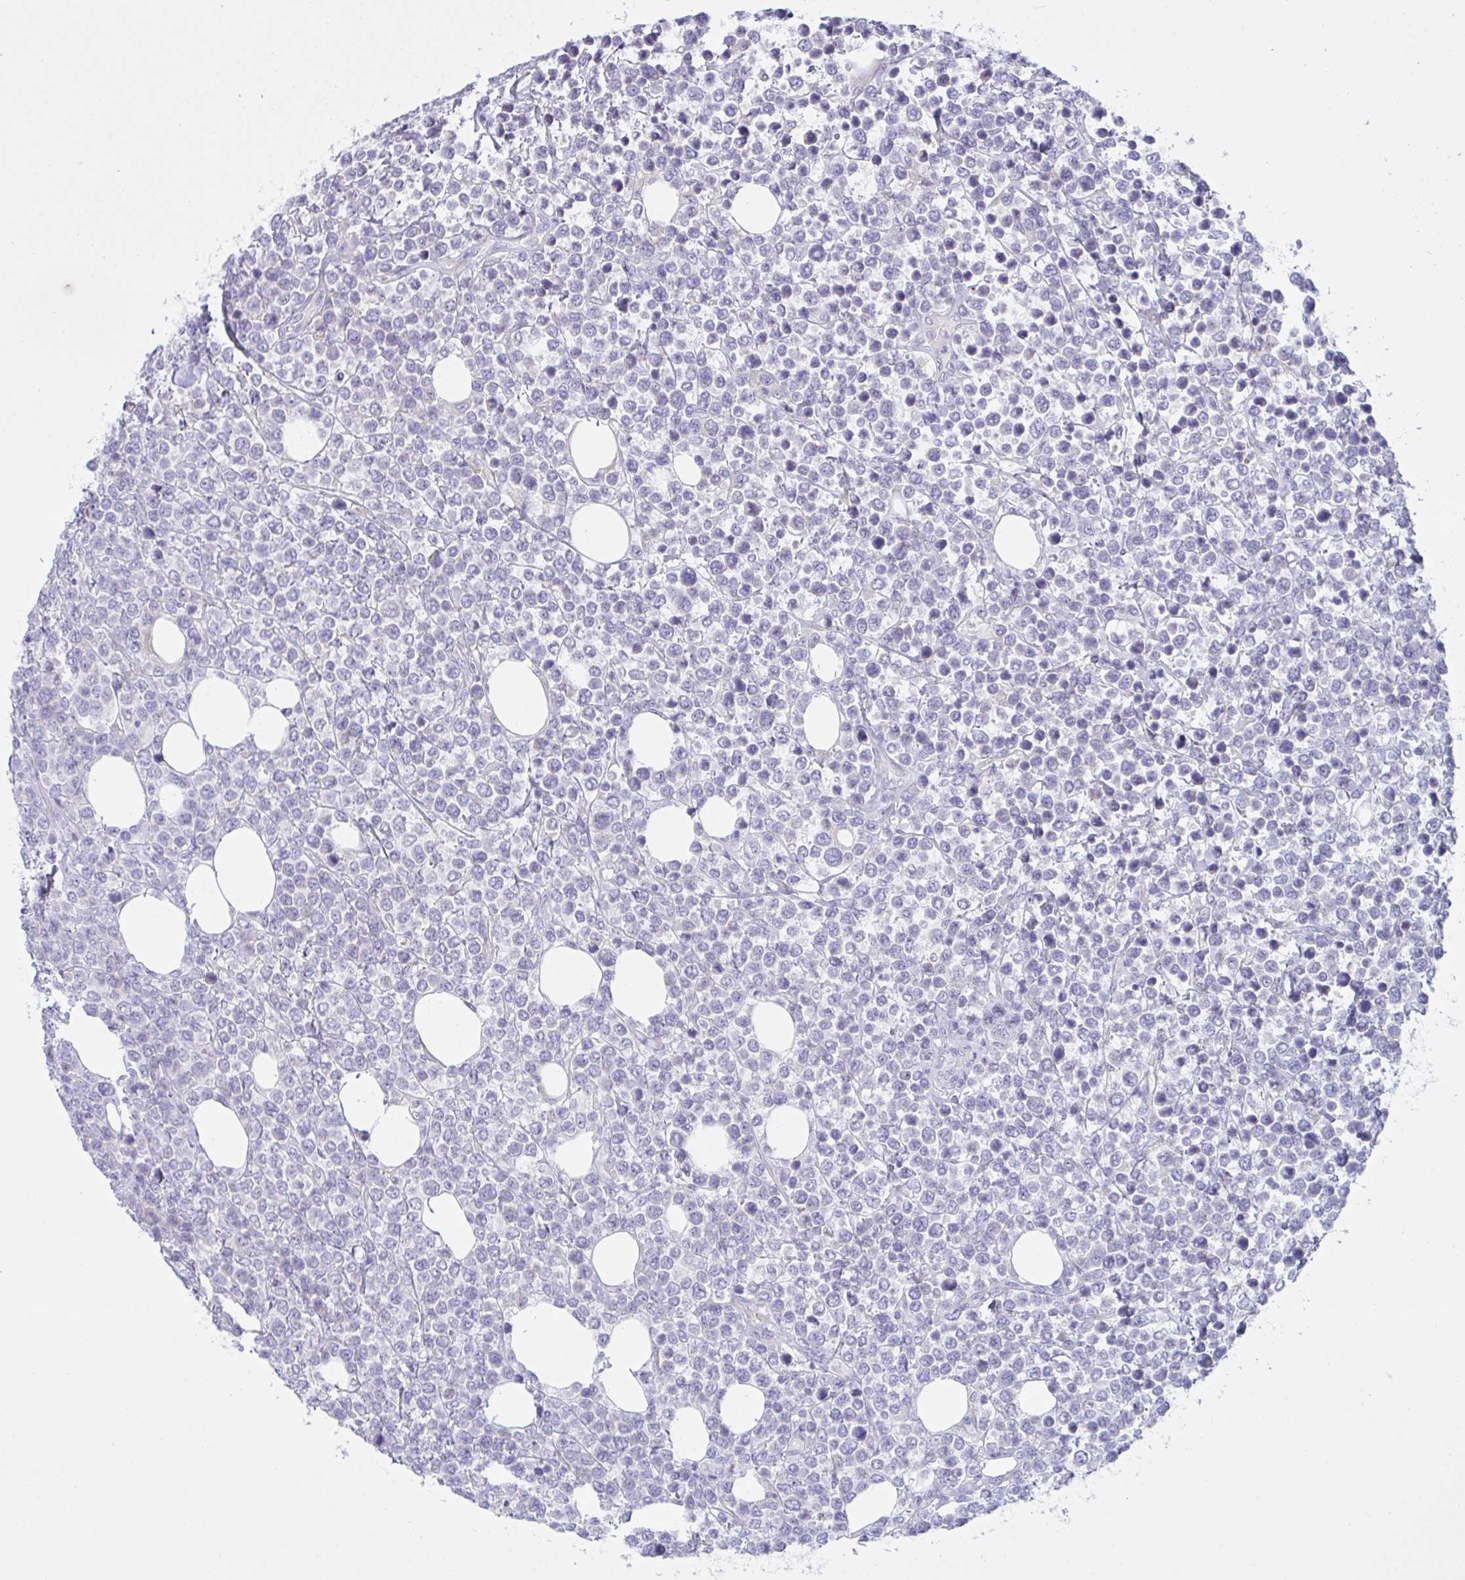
{"staining": {"intensity": "negative", "quantity": "none", "location": "none"}, "tissue": "lymphoma", "cell_type": "Tumor cells", "image_type": "cancer", "snomed": [{"axis": "morphology", "description": "Malignant lymphoma, non-Hodgkin's type, High grade"}, {"axis": "topography", "description": "Soft tissue"}], "caption": "Immunohistochemical staining of lymphoma displays no significant expression in tumor cells. (DAB (3,3'-diaminobenzidine) IHC visualized using brightfield microscopy, high magnification).", "gene": "FAM86B1", "patient": {"sex": "female", "age": 56}}